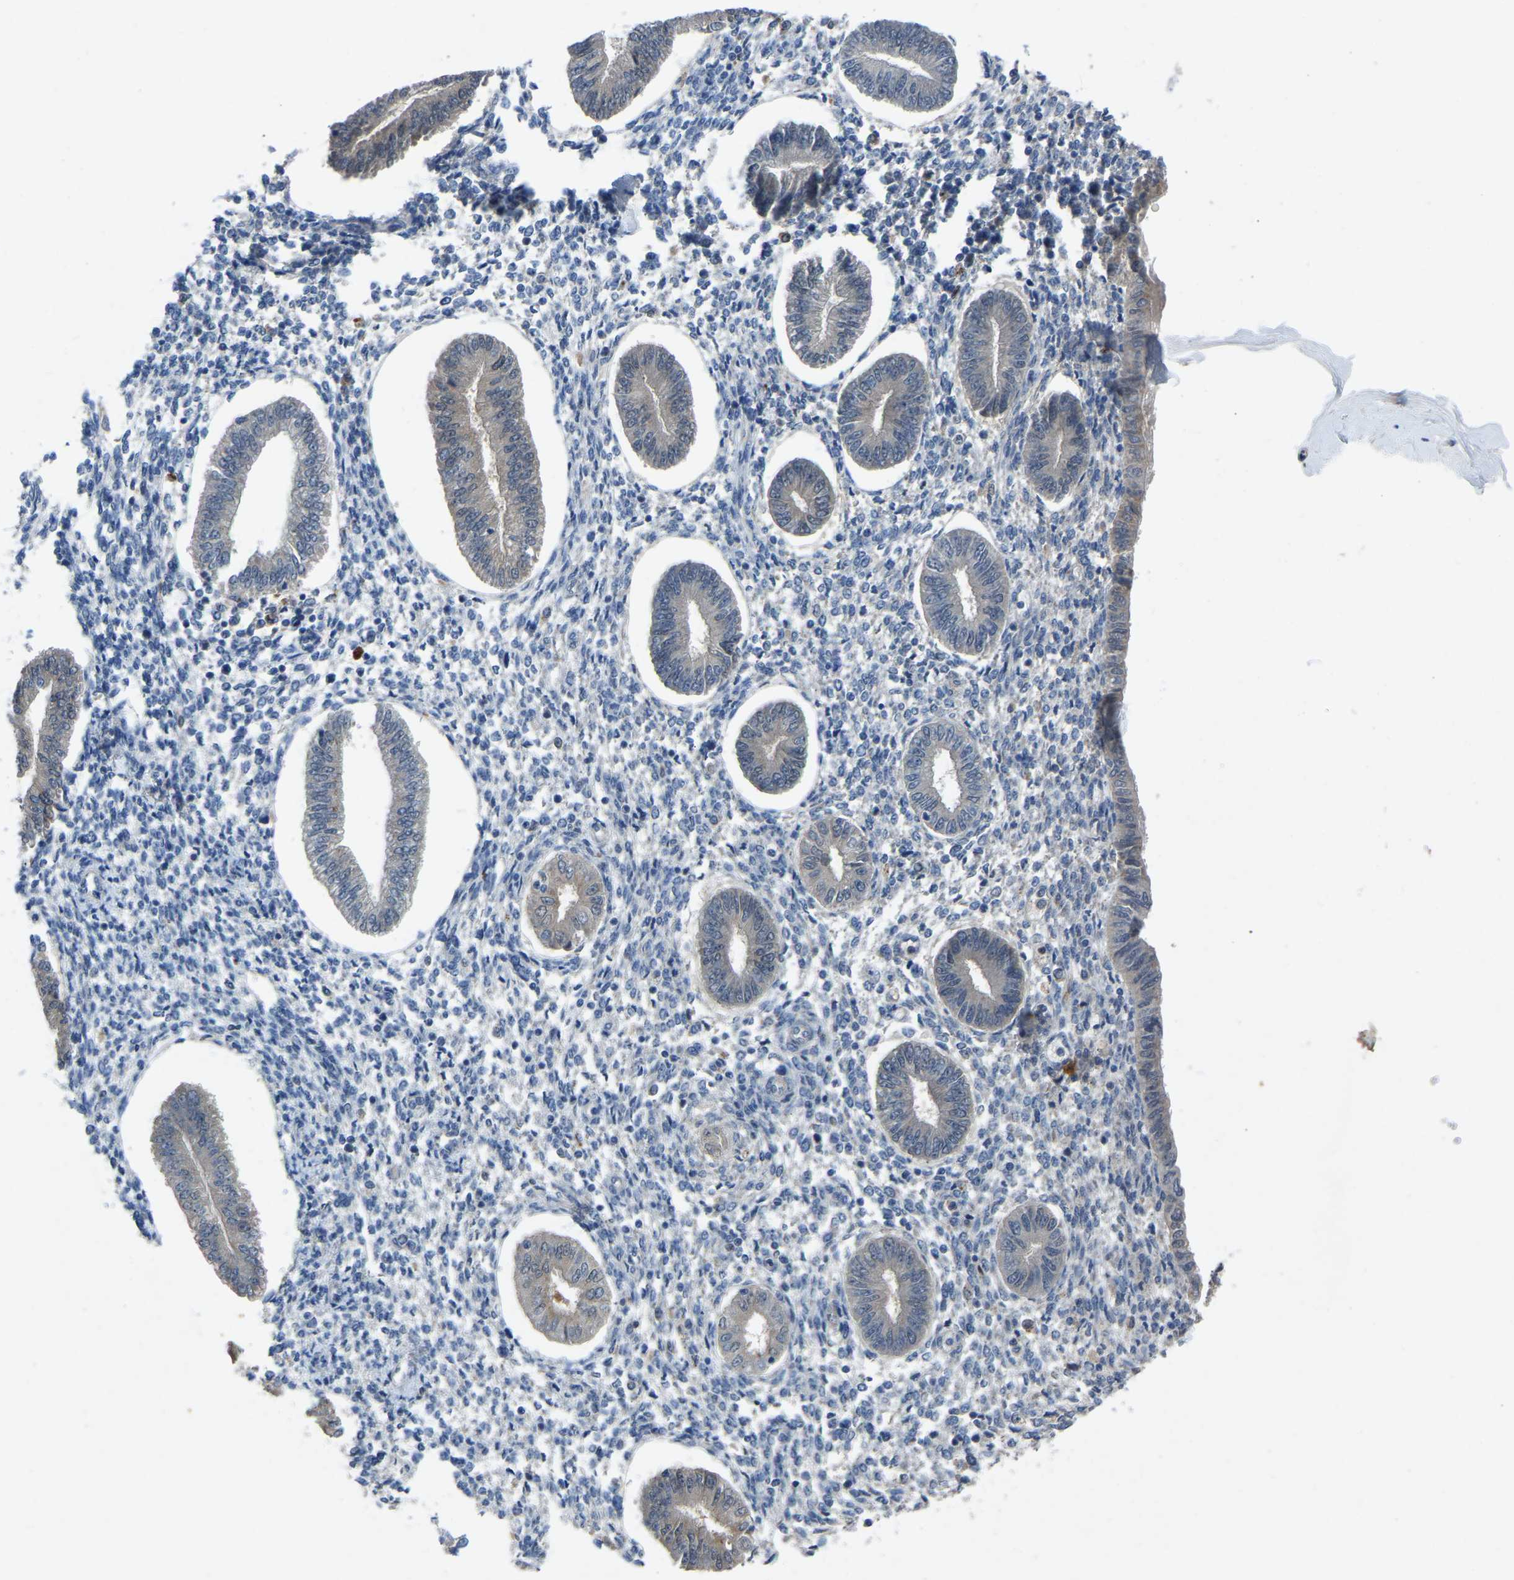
{"staining": {"intensity": "negative", "quantity": "none", "location": "none"}, "tissue": "endometrium", "cell_type": "Cells in endometrial stroma", "image_type": "normal", "snomed": [{"axis": "morphology", "description": "Normal tissue, NOS"}, {"axis": "topography", "description": "Endometrium"}], "caption": "Histopathology image shows no significant protein staining in cells in endometrial stroma of benign endometrium.", "gene": "FHIT", "patient": {"sex": "female", "age": 50}}